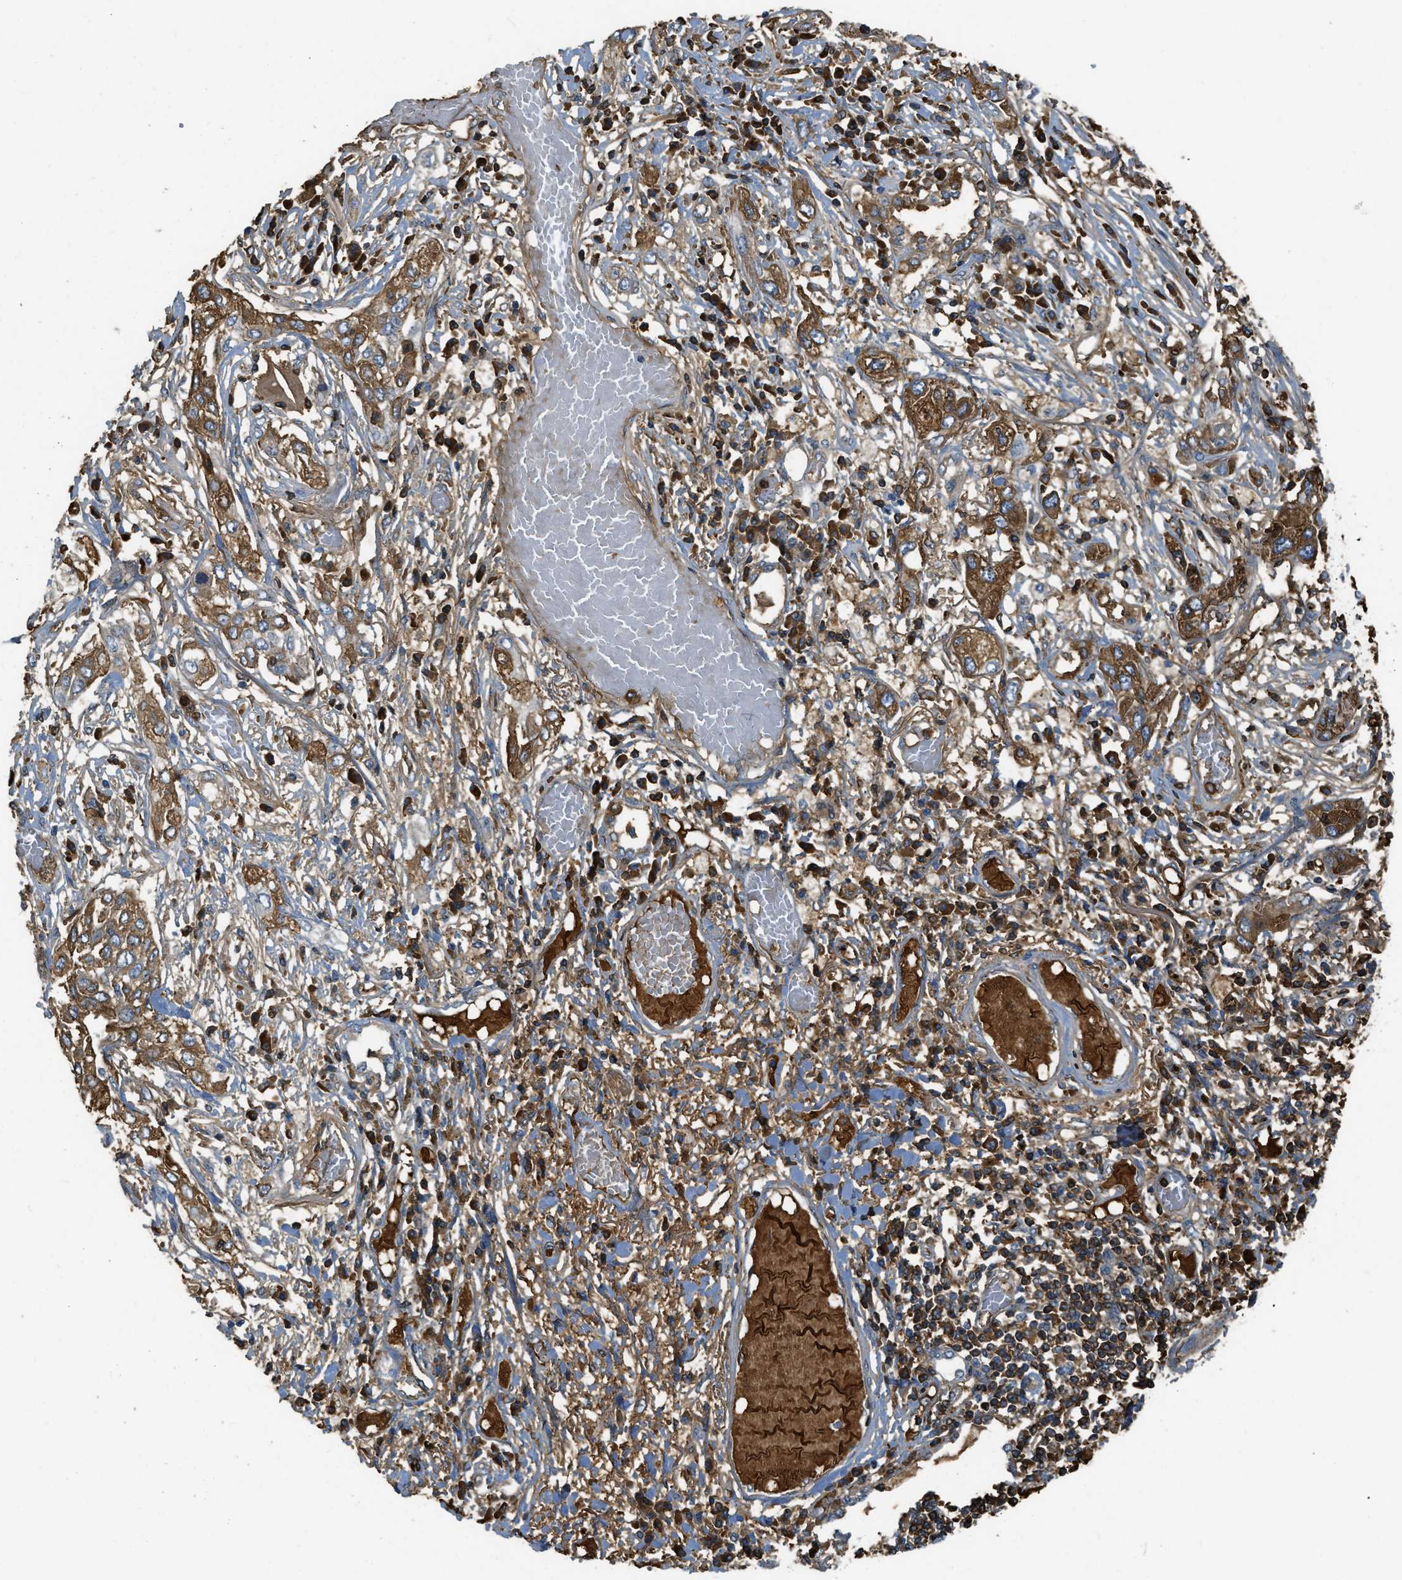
{"staining": {"intensity": "moderate", "quantity": ">75%", "location": "cytoplasmic/membranous"}, "tissue": "lung cancer", "cell_type": "Tumor cells", "image_type": "cancer", "snomed": [{"axis": "morphology", "description": "Squamous cell carcinoma, NOS"}, {"axis": "topography", "description": "Lung"}], "caption": "About >75% of tumor cells in lung squamous cell carcinoma reveal moderate cytoplasmic/membranous protein positivity as visualized by brown immunohistochemical staining.", "gene": "PRTN3", "patient": {"sex": "male", "age": 71}}